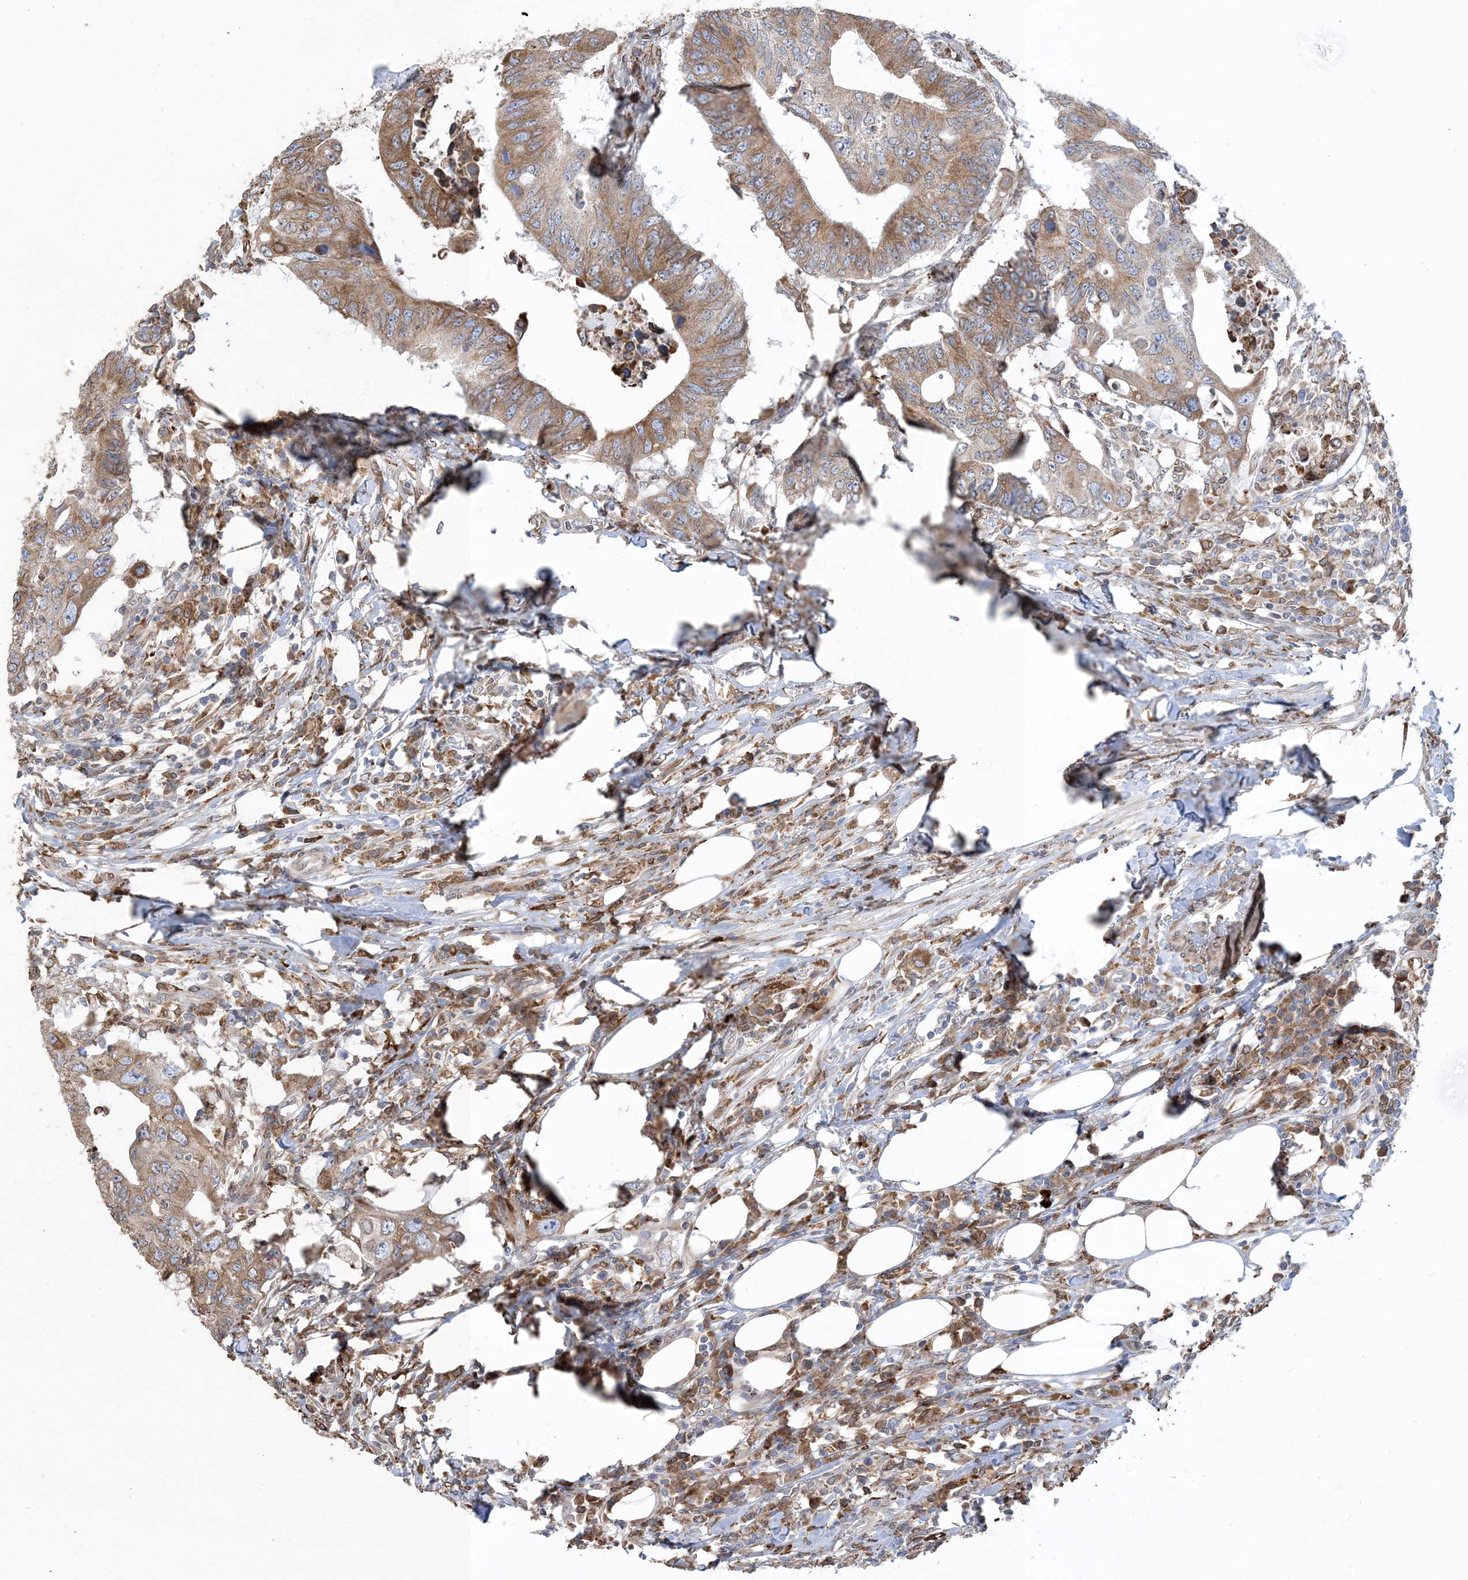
{"staining": {"intensity": "moderate", "quantity": ">75%", "location": "cytoplasmic/membranous"}, "tissue": "colorectal cancer", "cell_type": "Tumor cells", "image_type": "cancer", "snomed": [{"axis": "morphology", "description": "Adenocarcinoma, NOS"}, {"axis": "topography", "description": "Colon"}], "caption": "Human colorectal cancer stained with a protein marker reveals moderate staining in tumor cells.", "gene": "SHANK1", "patient": {"sex": "male", "age": 71}}